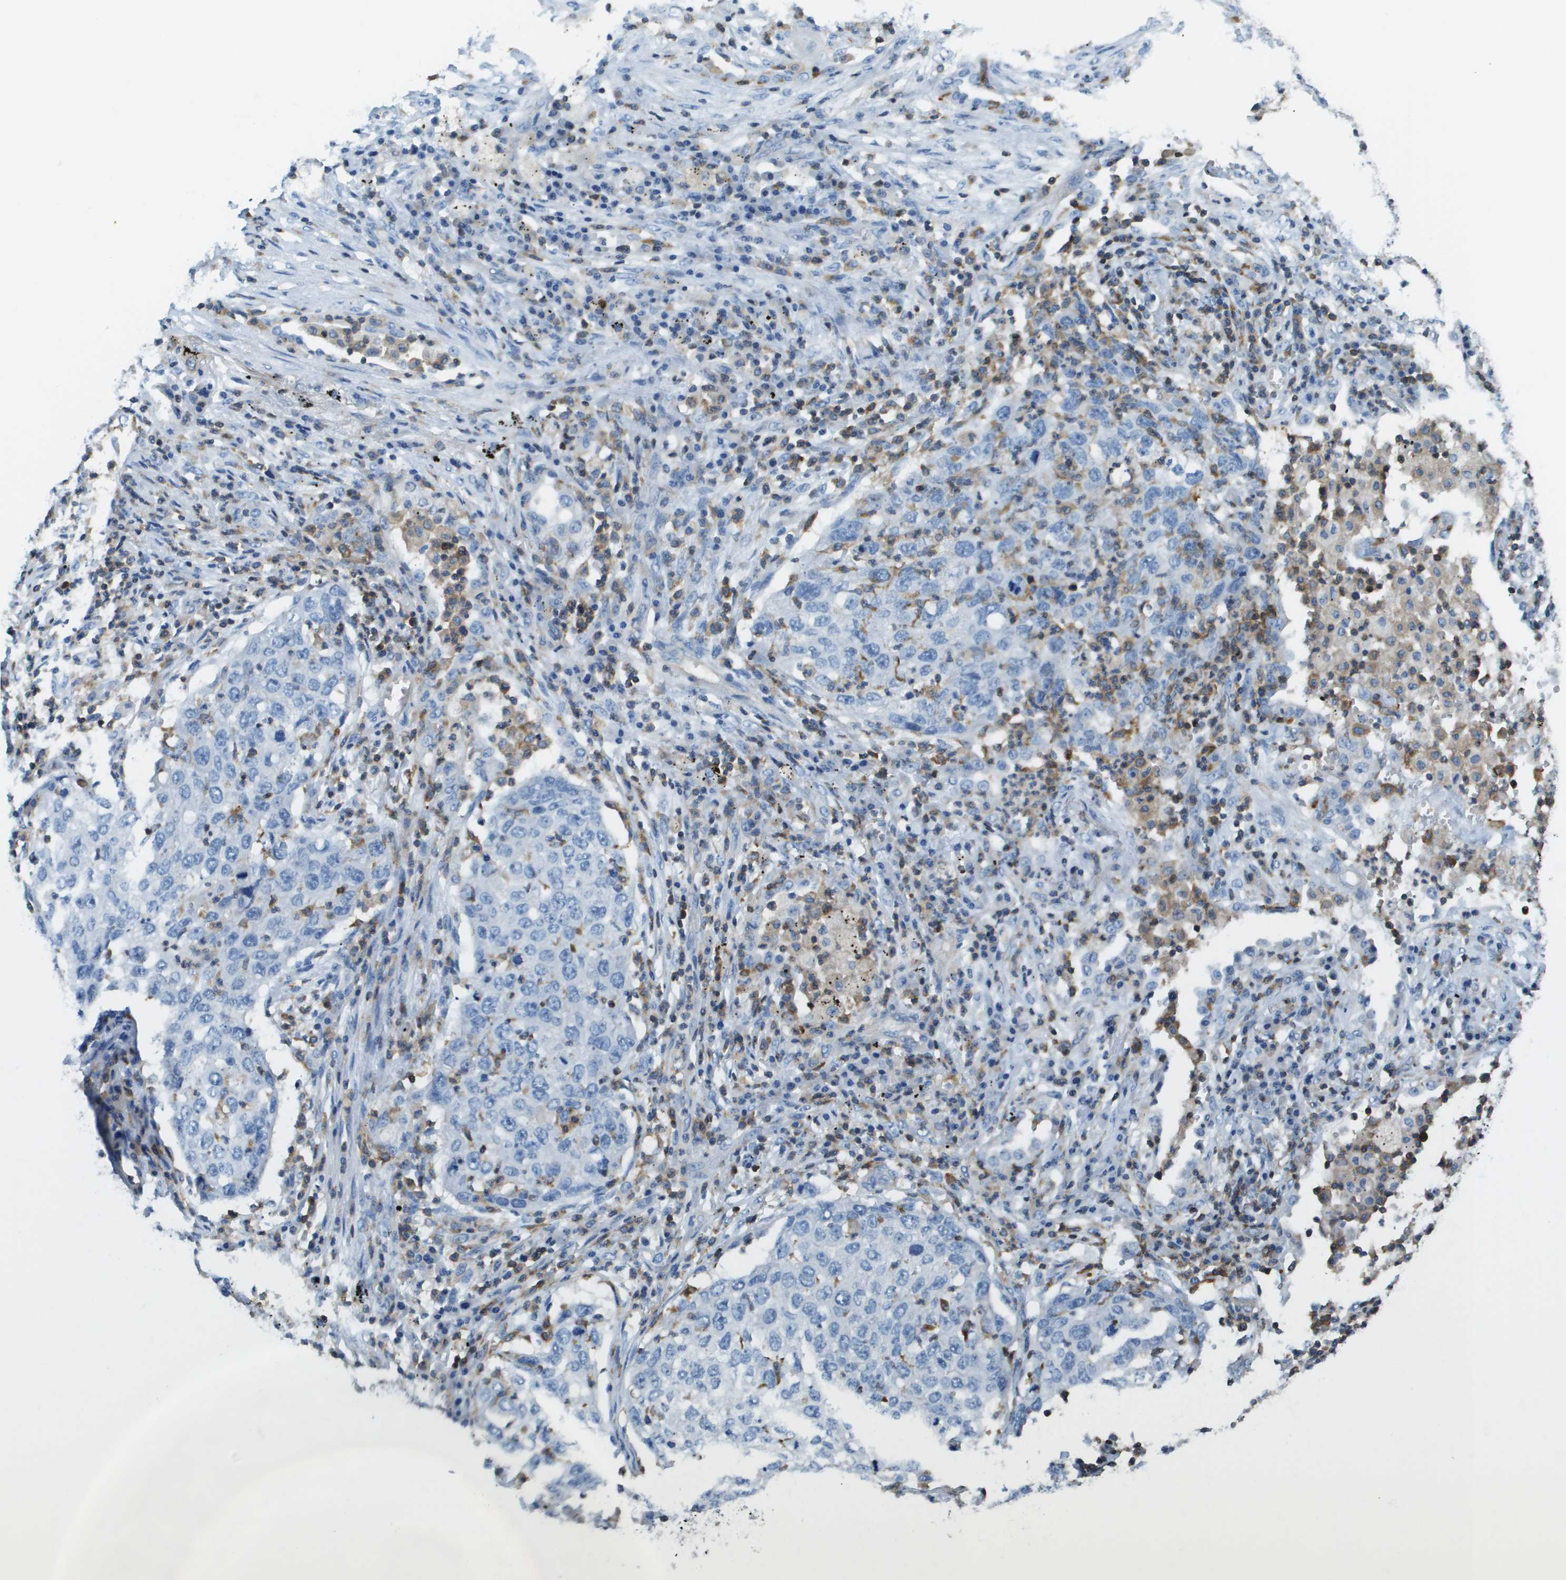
{"staining": {"intensity": "negative", "quantity": "none", "location": "none"}, "tissue": "lung cancer", "cell_type": "Tumor cells", "image_type": "cancer", "snomed": [{"axis": "morphology", "description": "Squamous cell carcinoma, NOS"}, {"axis": "topography", "description": "Lung"}], "caption": "This is a image of immunohistochemistry (IHC) staining of lung cancer (squamous cell carcinoma), which shows no expression in tumor cells. (Stains: DAB immunohistochemistry with hematoxylin counter stain, Microscopy: brightfield microscopy at high magnification).", "gene": "APBB1IP", "patient": {"sex": "female", "age": 63}}